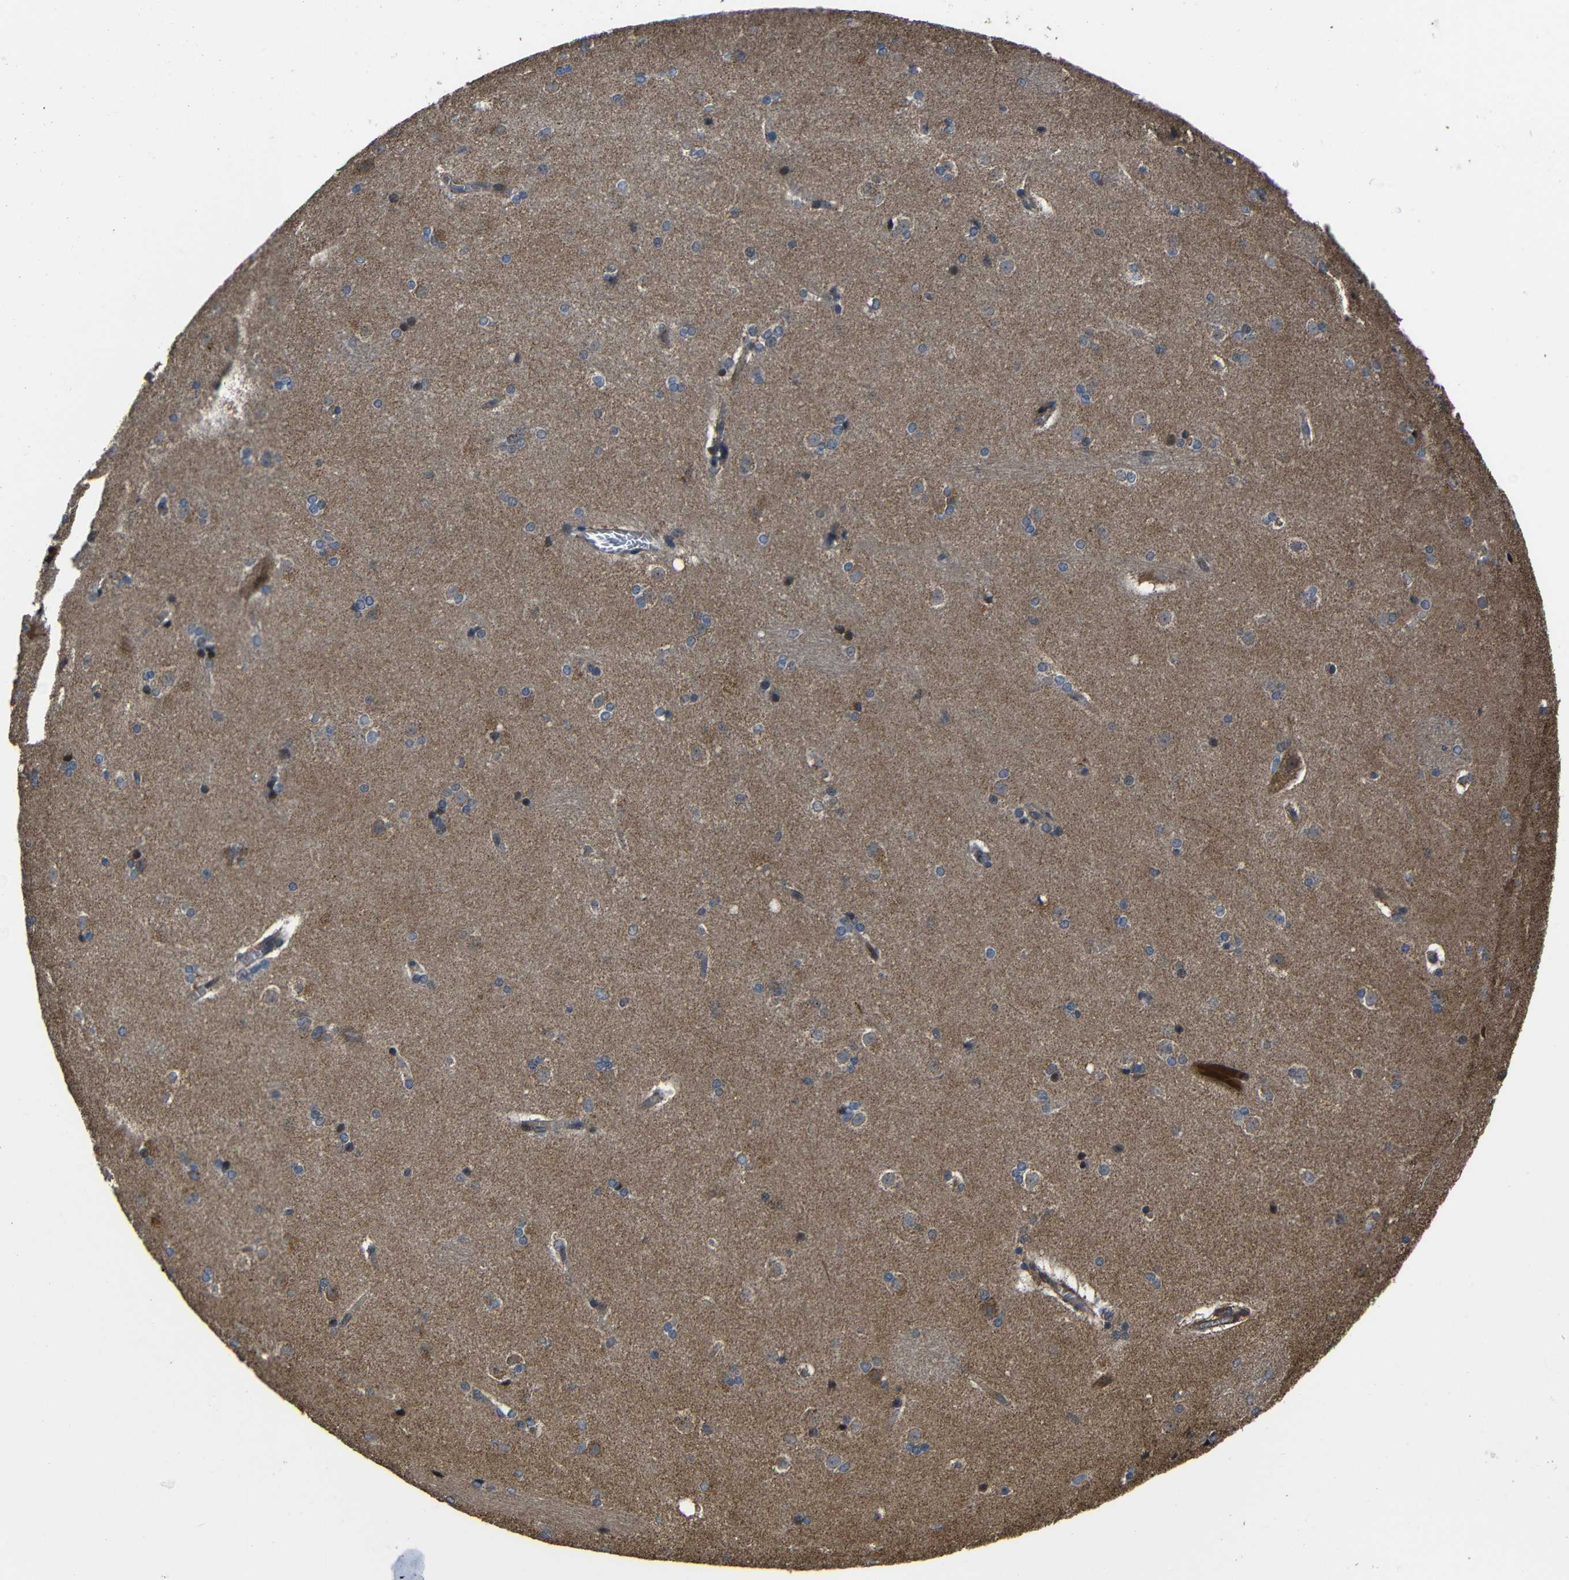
{"staining": {"intensity": "moderate", "quantity": "<25%", "location": "cytoplasmic/membranous"}, "tissue": "caudate", "cell_type": "Glial cells", "image_type": "normal", "snomed": [{"axis": "morphology", "description": "Normal tissue, NOS"}, {"axis": "topography", "description": "Lateral ventricle wall"}], "caption": "A high-resolution micrograph shows immunohistochemistry (IHC) staining of benign caudate, which shows moderate cytoplasmic/membranous positivity in about <25% of glial cells. (DAB (3,3'-diaminobenzidine) IHC with brightfield microscopy, high magnification).", "gene": "SNN", "patient": {"sex": "female", "age": 19}}